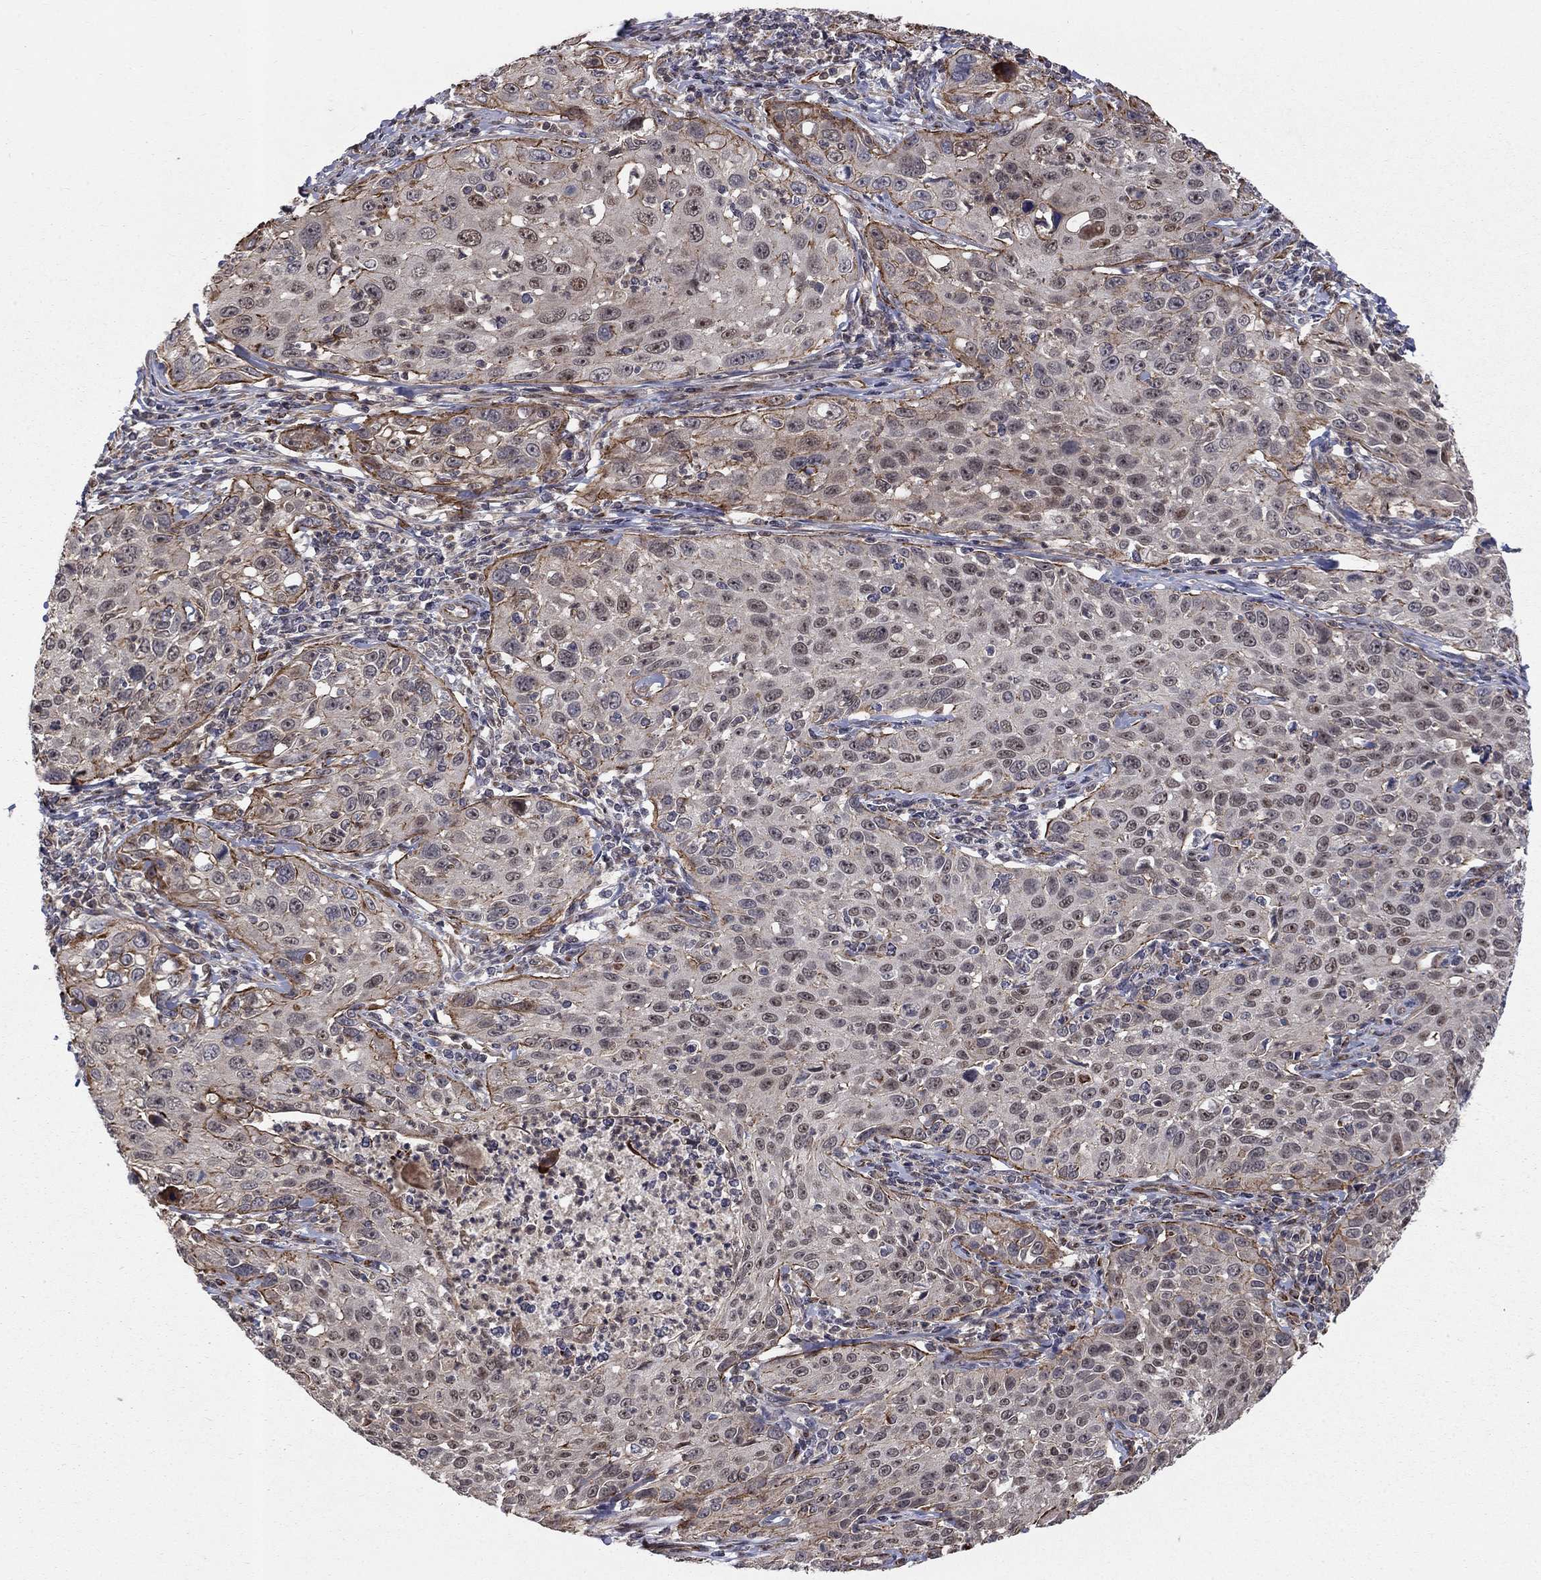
{"staining": {"intensity": "weak", "quantity": "<25%", "location": "cytoplasmic/membranous,nuclear"}, "tissue": "cervical cancer", "cell_type": "Tumor cells", "image_type": "cancer", "snomed": [{"axis": "morphology", "description": "Squamous cell carcinoma, NOS"}, {"axis": "topography", "description": "Cervix"}], "caption": "Immunohistochemical staining of human squamous cell carcinoma (cervical) exhibits no significant expression in tumor cells.", "gene": "MSRA", "patient": {"sex": "female", "age": 26}}